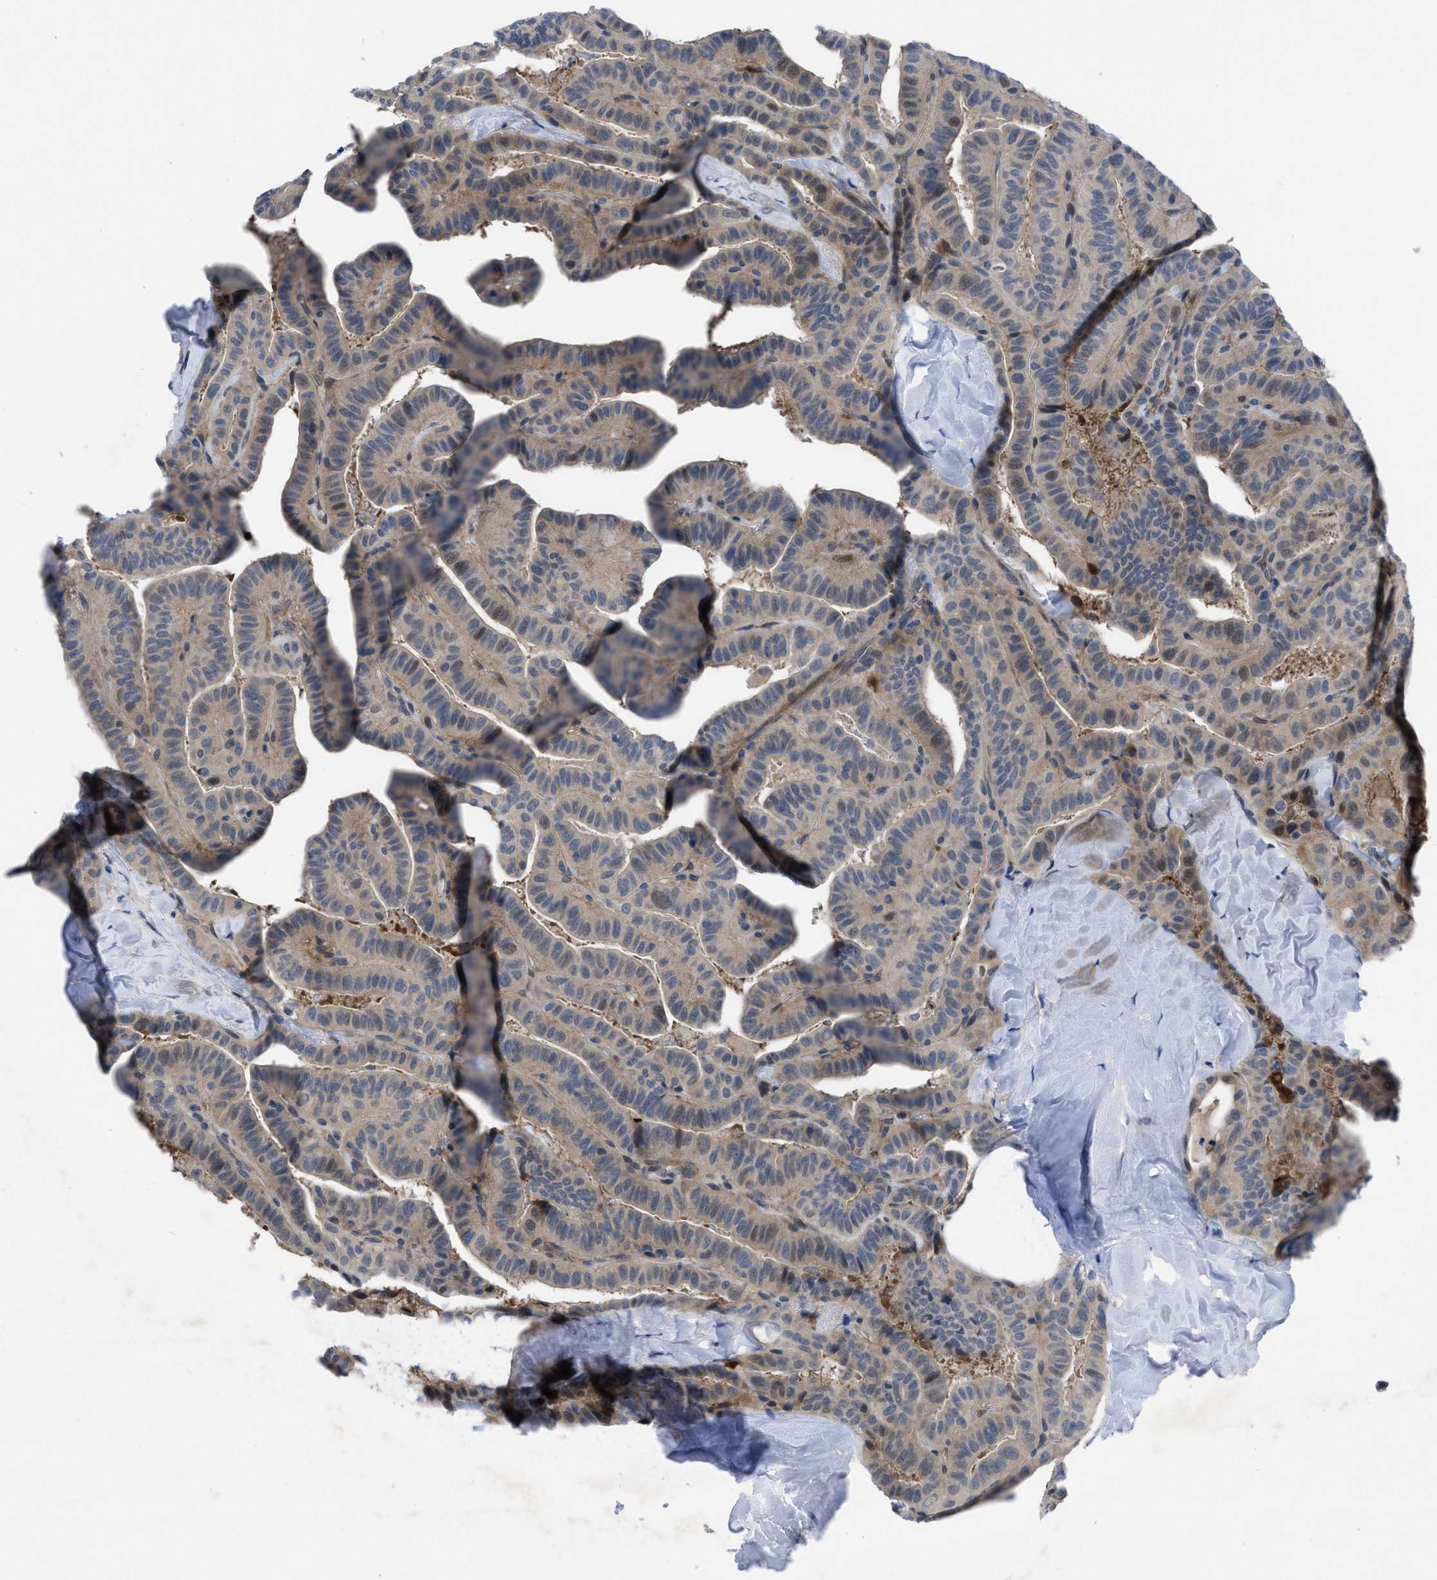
{"staining": {"intensity": "weak", "quantity": ">75%", "location": "cytoplasmic/membranous"}, "tissue": "thyroid cancer", "cell_type": "Tumor cells", "image_type": "cancer", "snomed": [{"axis": "morphology", "description": "Papillary adenocarcinoma, NOS"}, {"axis": "topography", "description": "Thyroid gland"}], "caption": "Weak cytoplasmic/membranous positivity for a protein is identified in approximately >75% of tumor cells of thyroid papillary adenocarcinoma using immunohistochemistry.", "gene": "IL17RE", "patient": {"sex": "male", "age": 77}}